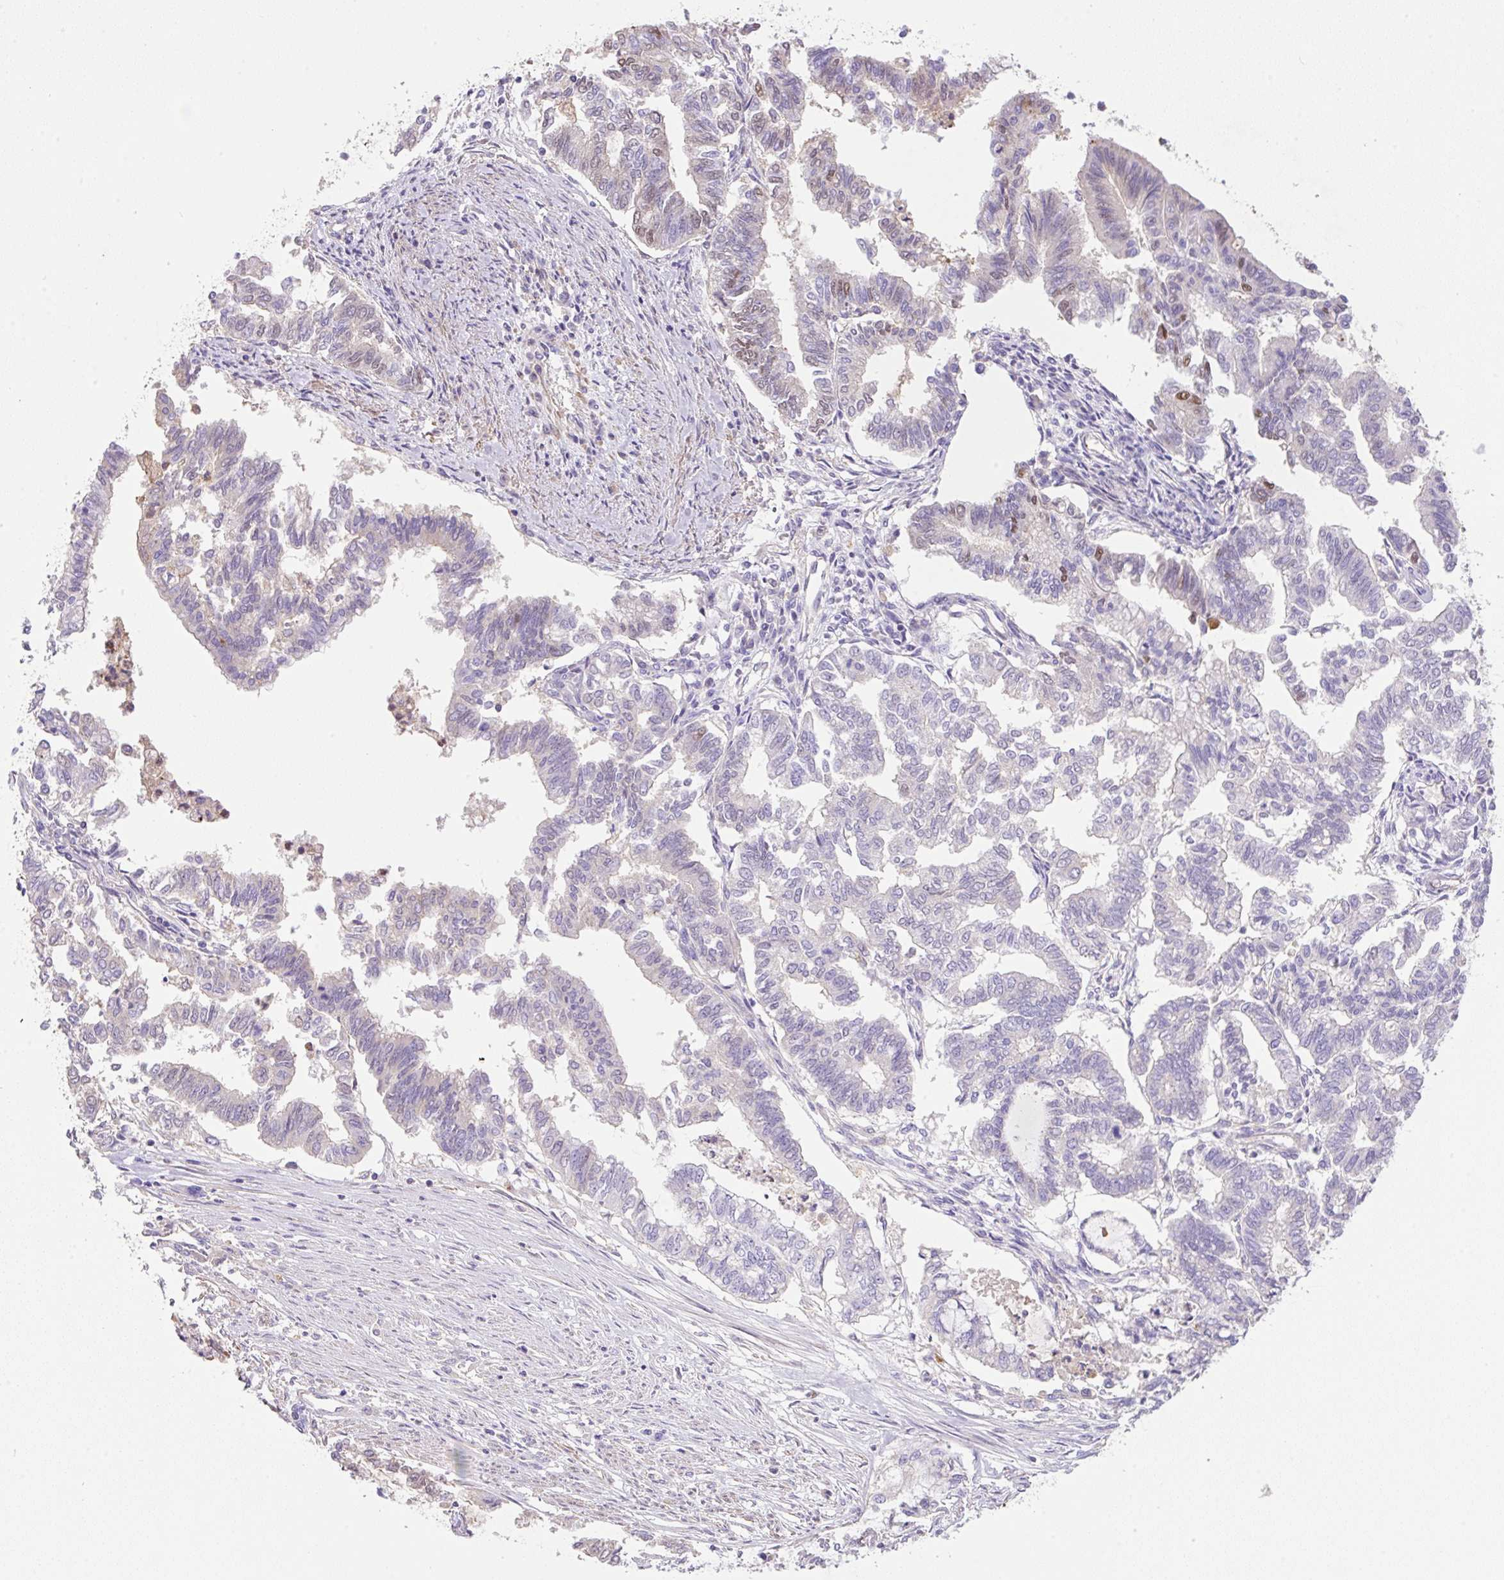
{"staining": {"intensity": "weak", "quantity": "<25%", "location": "nuclear"}, "tissue": "endometrial cancer", "cell_type": "Tumor cells", "image_type": "cancer", "snomed": [{"axis": "morphology", "description": "Adenocarcinoma, NOS"}, {"axis": "topography", "description": "Endometrium"}], "caption": "Human endometrial cancer (adenocarcinoma) stained for a protein using immunohistochemistry (IHC) demonstrates no staining in tumor cells.", "gene": "TDRD15", "patient": {"sex": "female", "age": 79}}